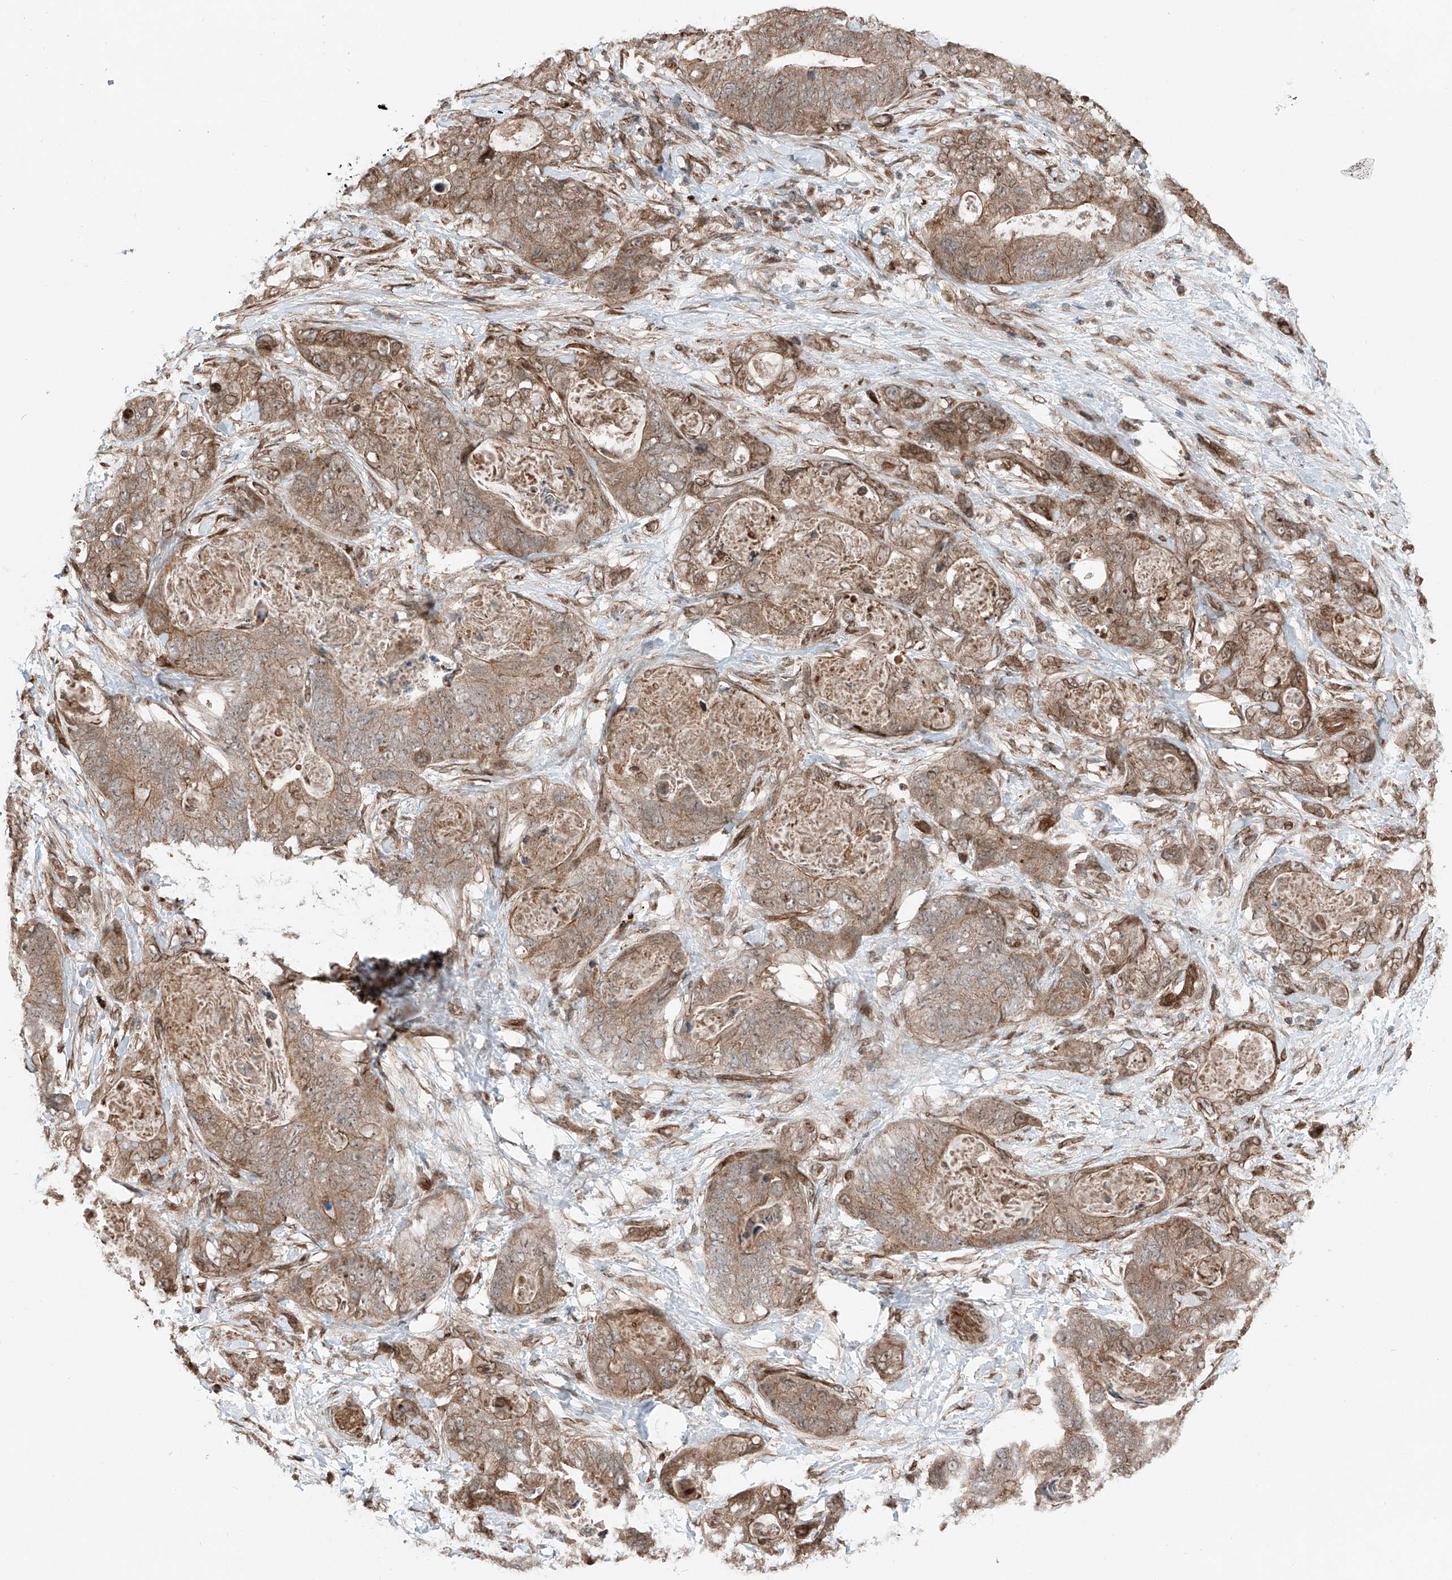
{"staining": {"intensity": "moderate", "quantity": ">75%", "location": "cytoplasmic/membranous"}, "tissue": "stomach cancer", "cell_type": "Tumor cells", "image_type": "cancer", "snomed": [{"axis": "morphology", "description": "Adenocarcinoma, NOS"}, {"axis": "topography", "description": "Stomach"}], "caption": "This is a photomicrograph of IHC staining of stomach cancer, which shows moderate expression in the cytoplasmic/membranous of tumor cells.", "gene": "CEP162", "patient": {"sex": "female", "age": 89}}